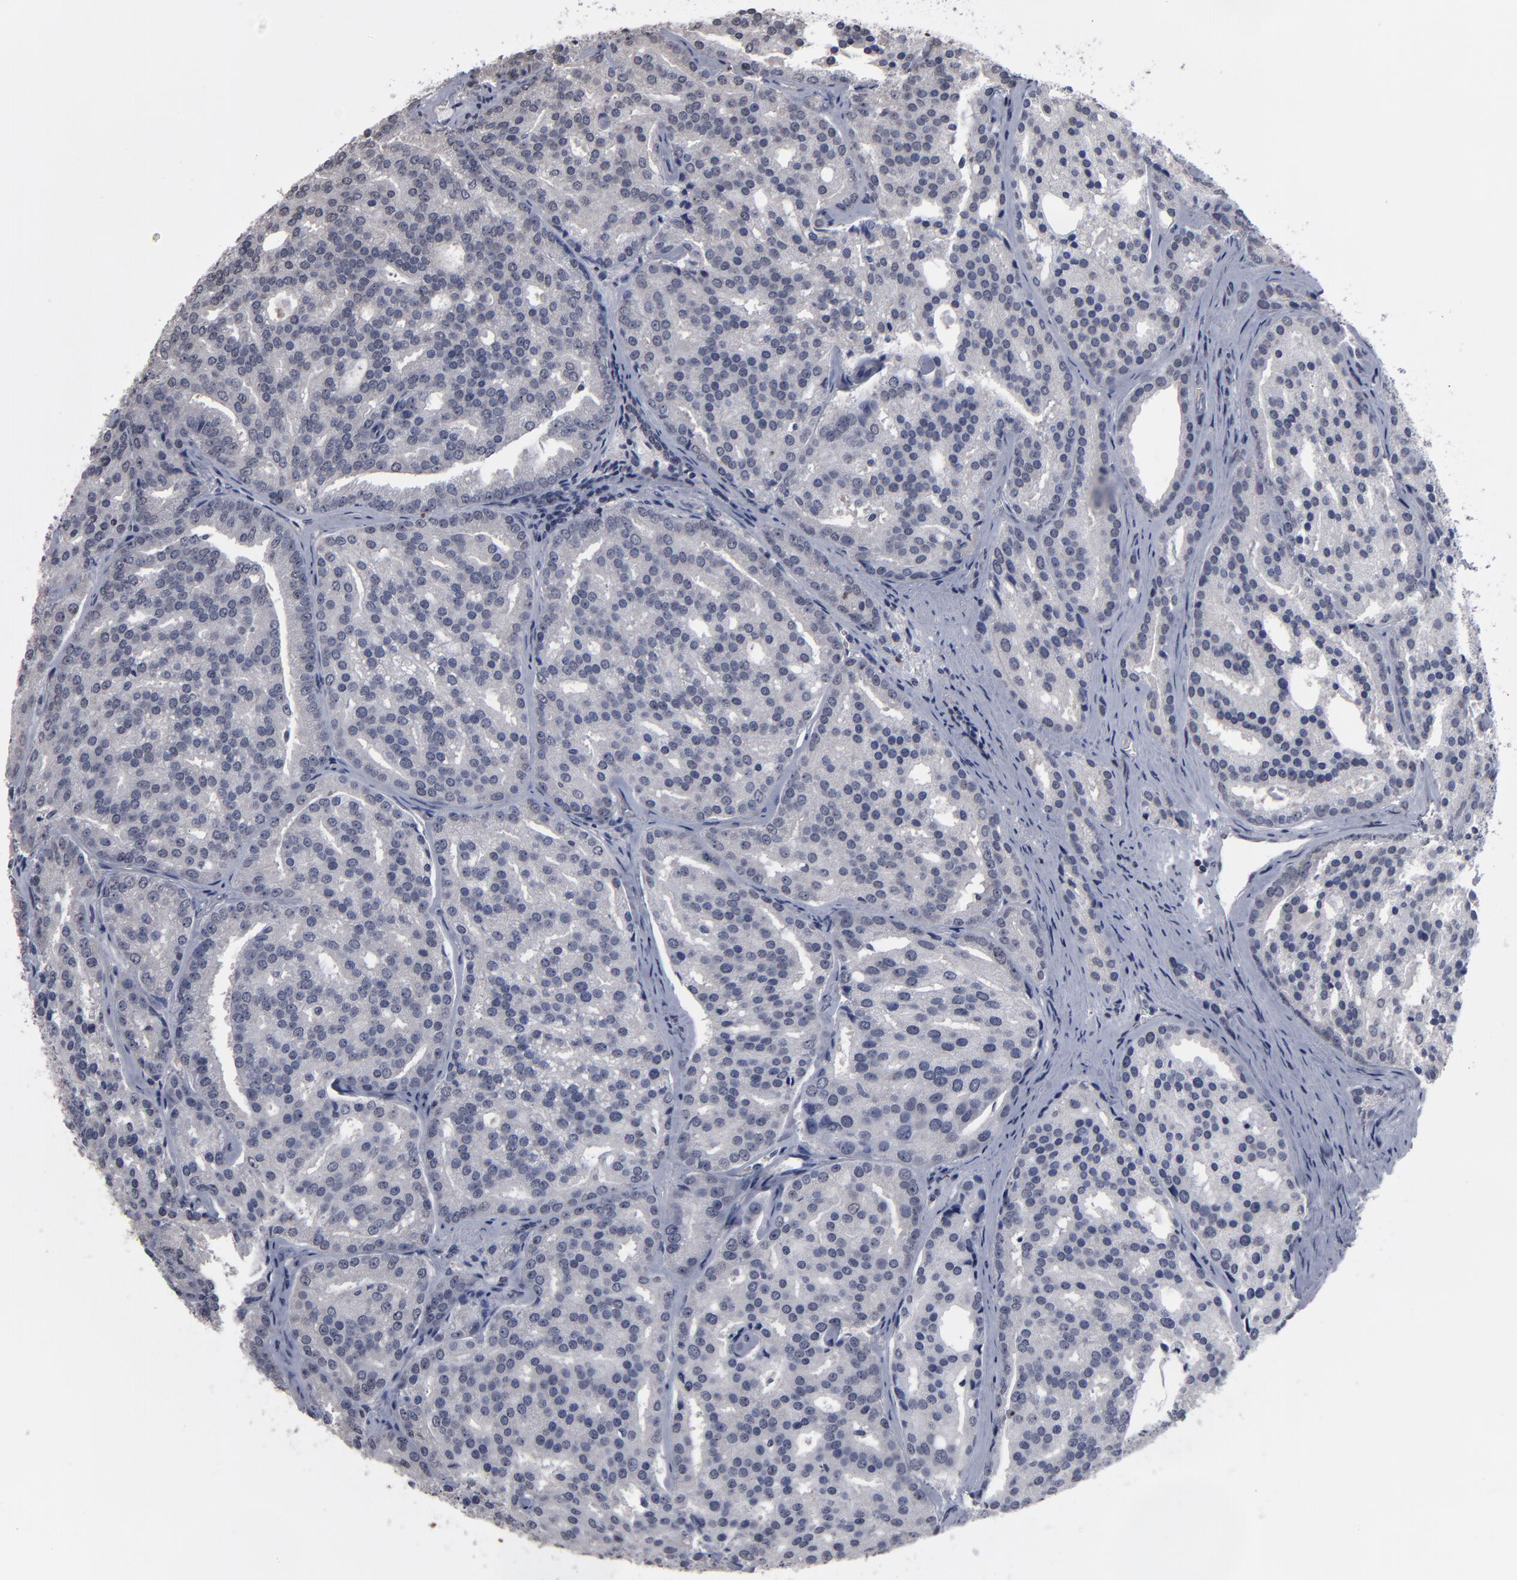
{"staining": {"intensity": "negative", "quantity": "none", "location": "none"}, "tissue": "prostate cancer", "cell_type": "Tumor cells", "image_type": "cancer", "snomed": [{"axis": "morphology", "description": "Adenocarcinoma, High grade"}, {"axis": "topography", "description": "Prostate"}], "caption": "Prostate cancer (high-grade adenocarcinoma) stained for a protein using immunohistochemistry (IHC) shows no expression tumor cells.", "gene": "SSRP1", "patient": {"sex": "male", "age": 64}}